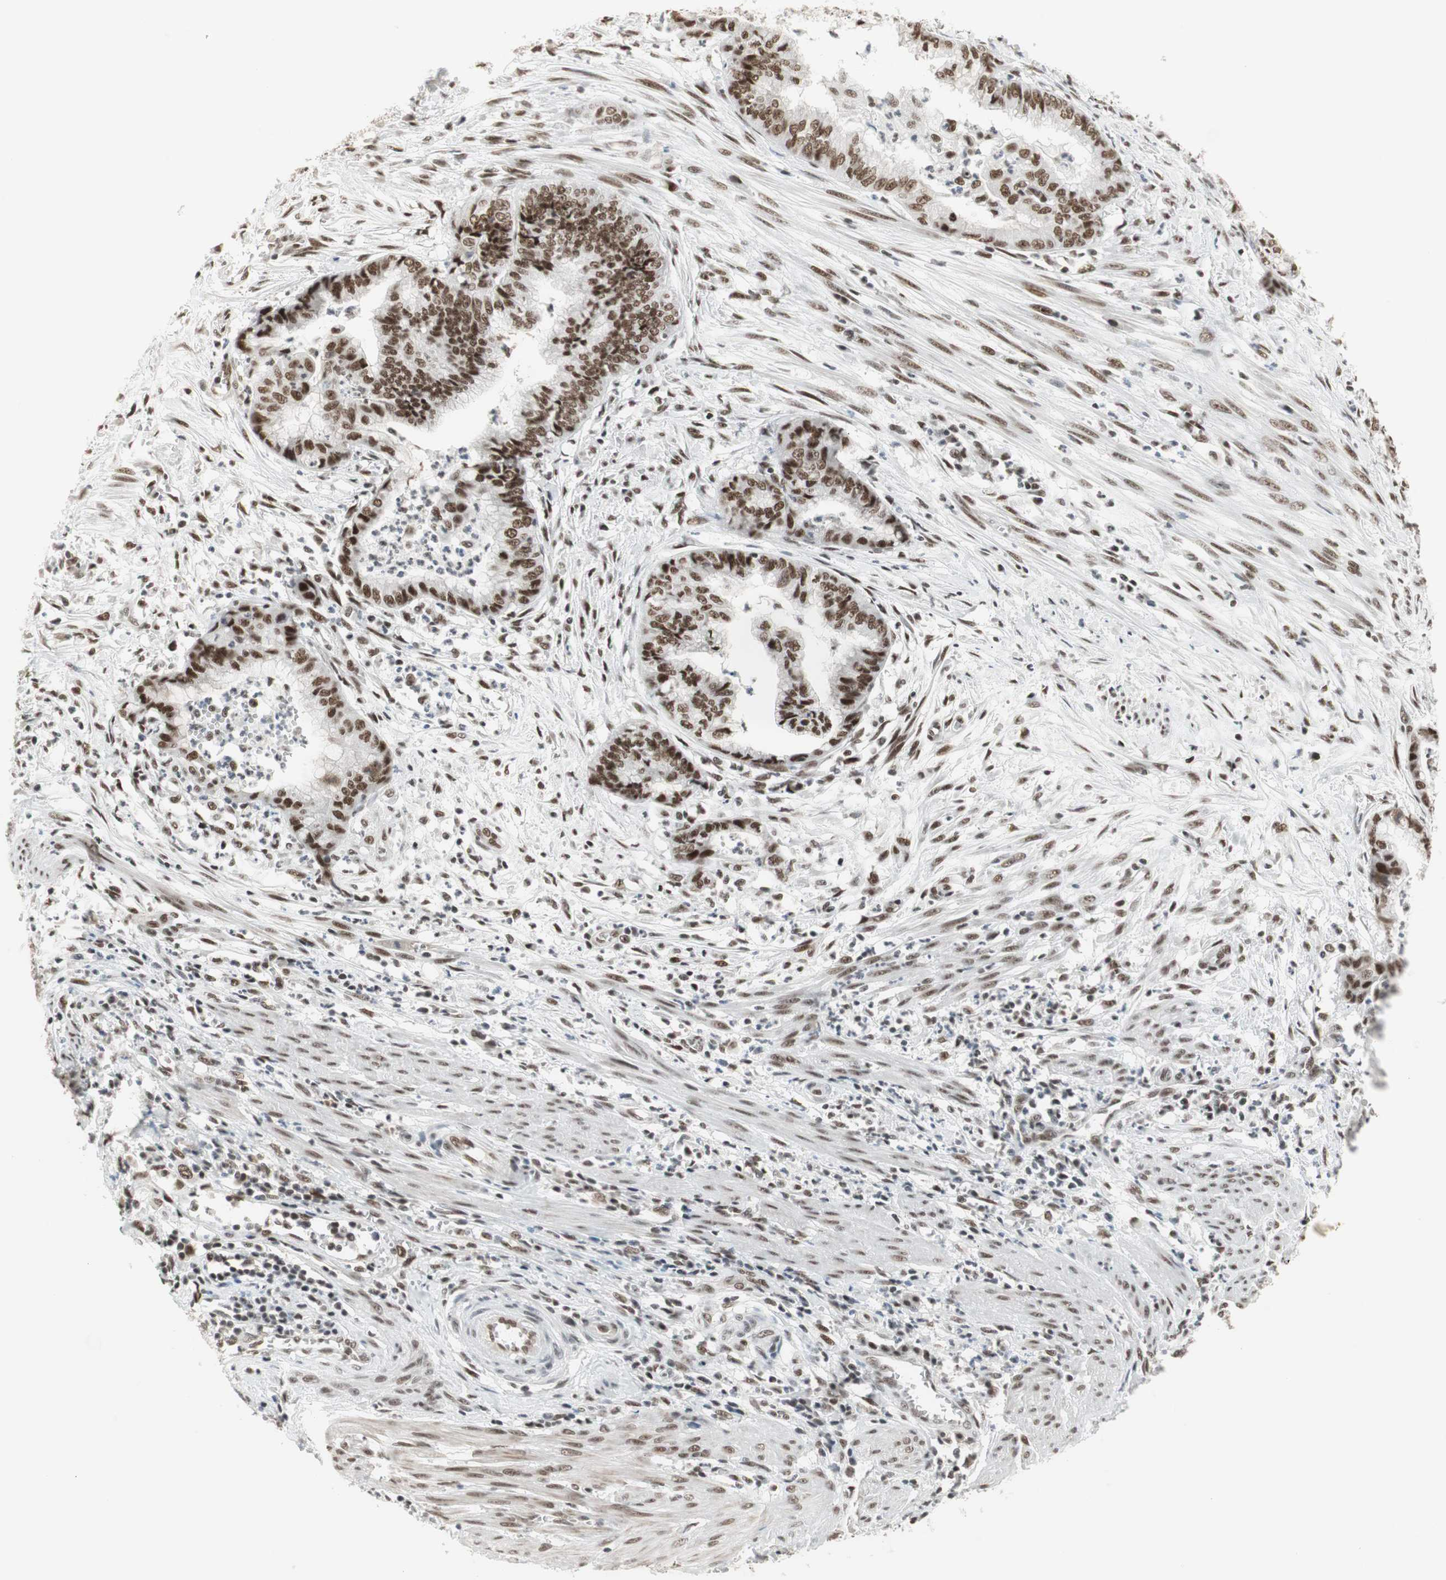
{"staining": {"intensity": "strong", "quantity": ">75%", "location": "nuclear"}, "tissue": "endometrial cancer", "cell_type": "Tumor cells", "image_type": "cancer", "snomed": [{"axis": "morphology", "description": "Necrosis, NOS"}, {"axis": "morphology", "description": "Adenocarcinoma, NOS"}, {"axis": "topography", "description": "Endometrium"}], "caption": "A high amount of strong nuclear staining is identified in approximately >75% of tumor cells in endometrial cancer tissue.", "gene": "RTF1", "patient": {"sex": "female", "age": 79}}